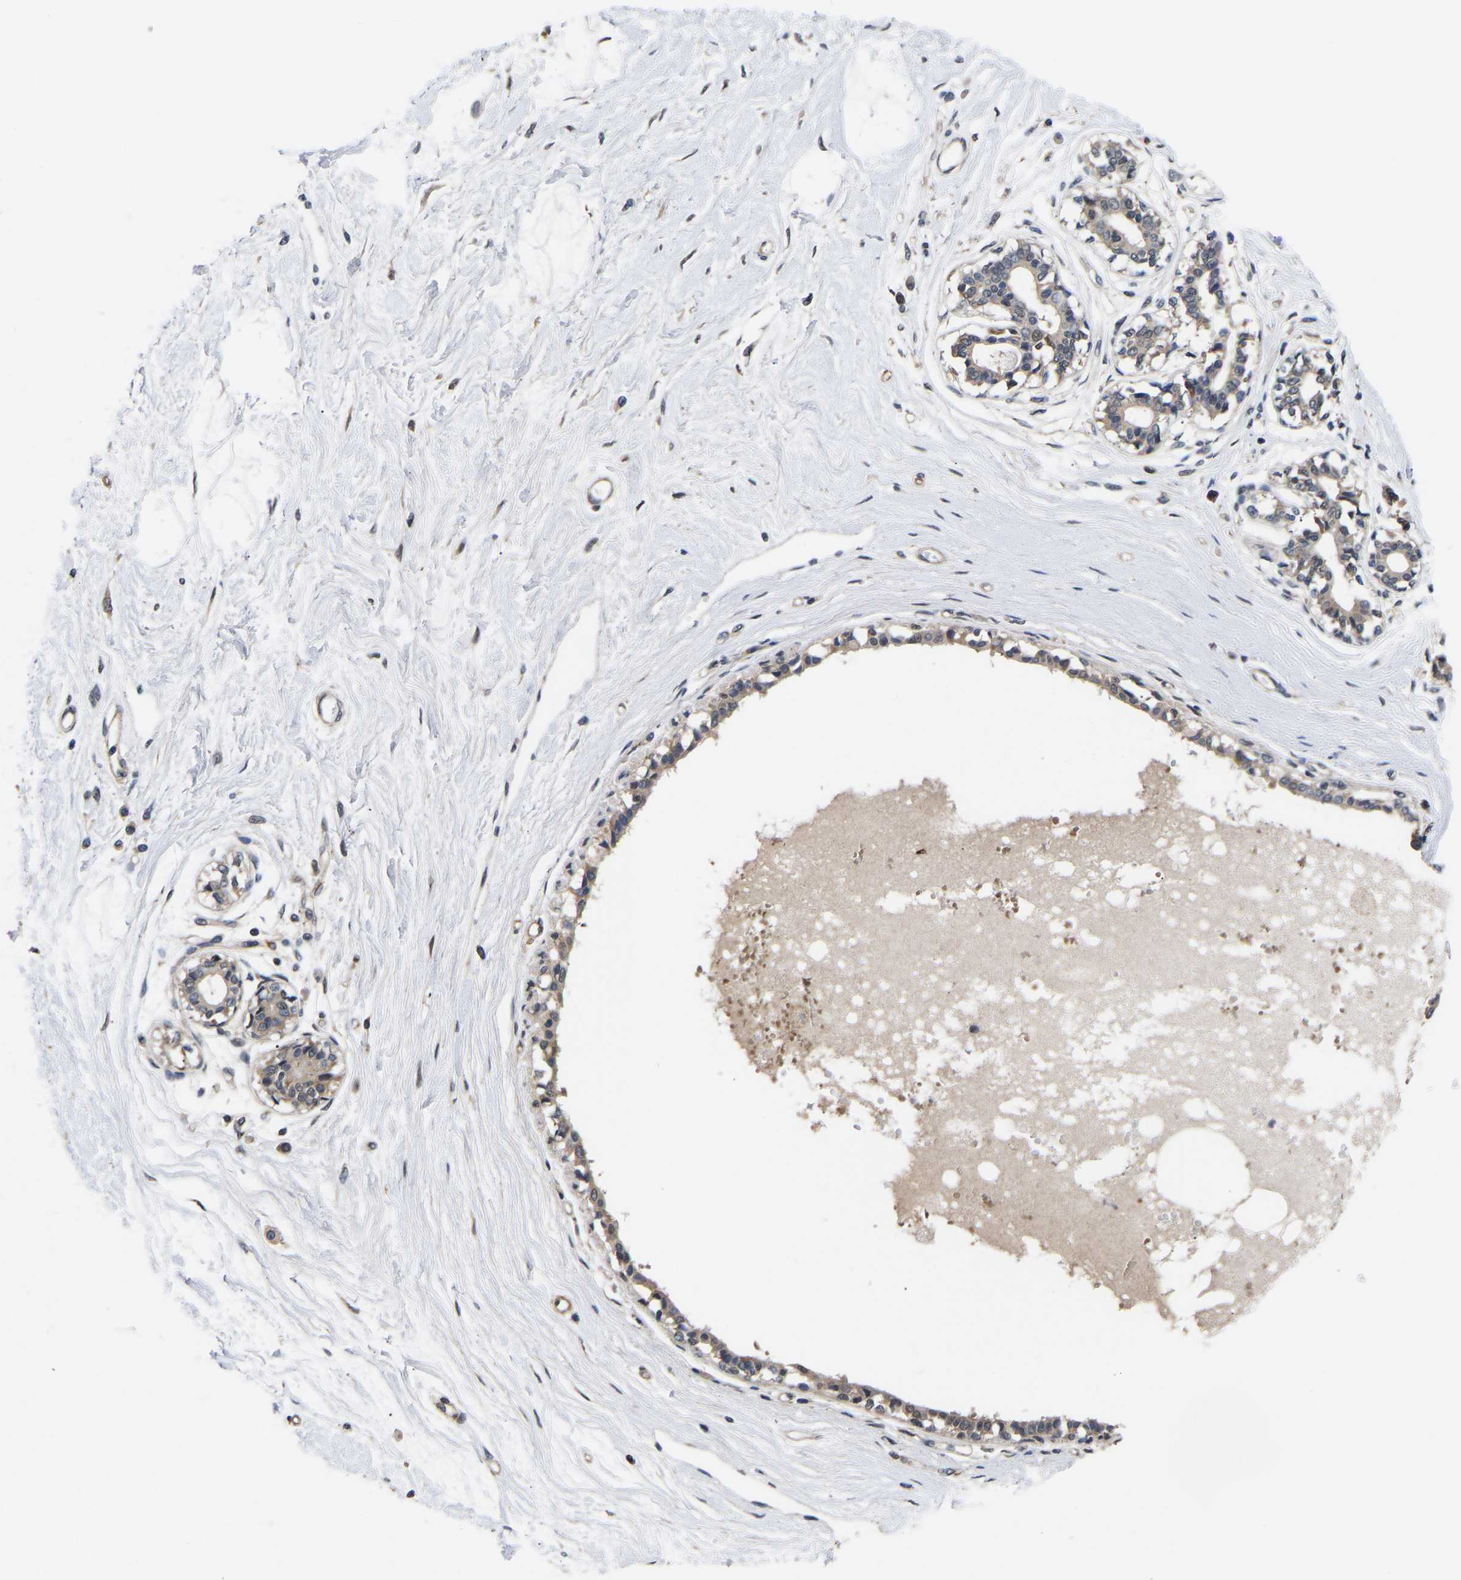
{"staining": {"intensity": "negative", "quantity": "none", "location": "none"}, "tissue": "breast", "cell_type": "Adipocytes", "image_type": "normal", "snomed": [{"axis": "morphology", "description": "Normal tissue, NOS"}, {"axis": "topography", "description": "Breast"}], "caption": "High power microscopy photomicrograph of an IHC image of benign breast, revealing no significant expression in adipocytes. (IHC, brightfield microscopy, high magnification).", "gene": "METTL16", "patient": {"sex": "female", "age": 45}}